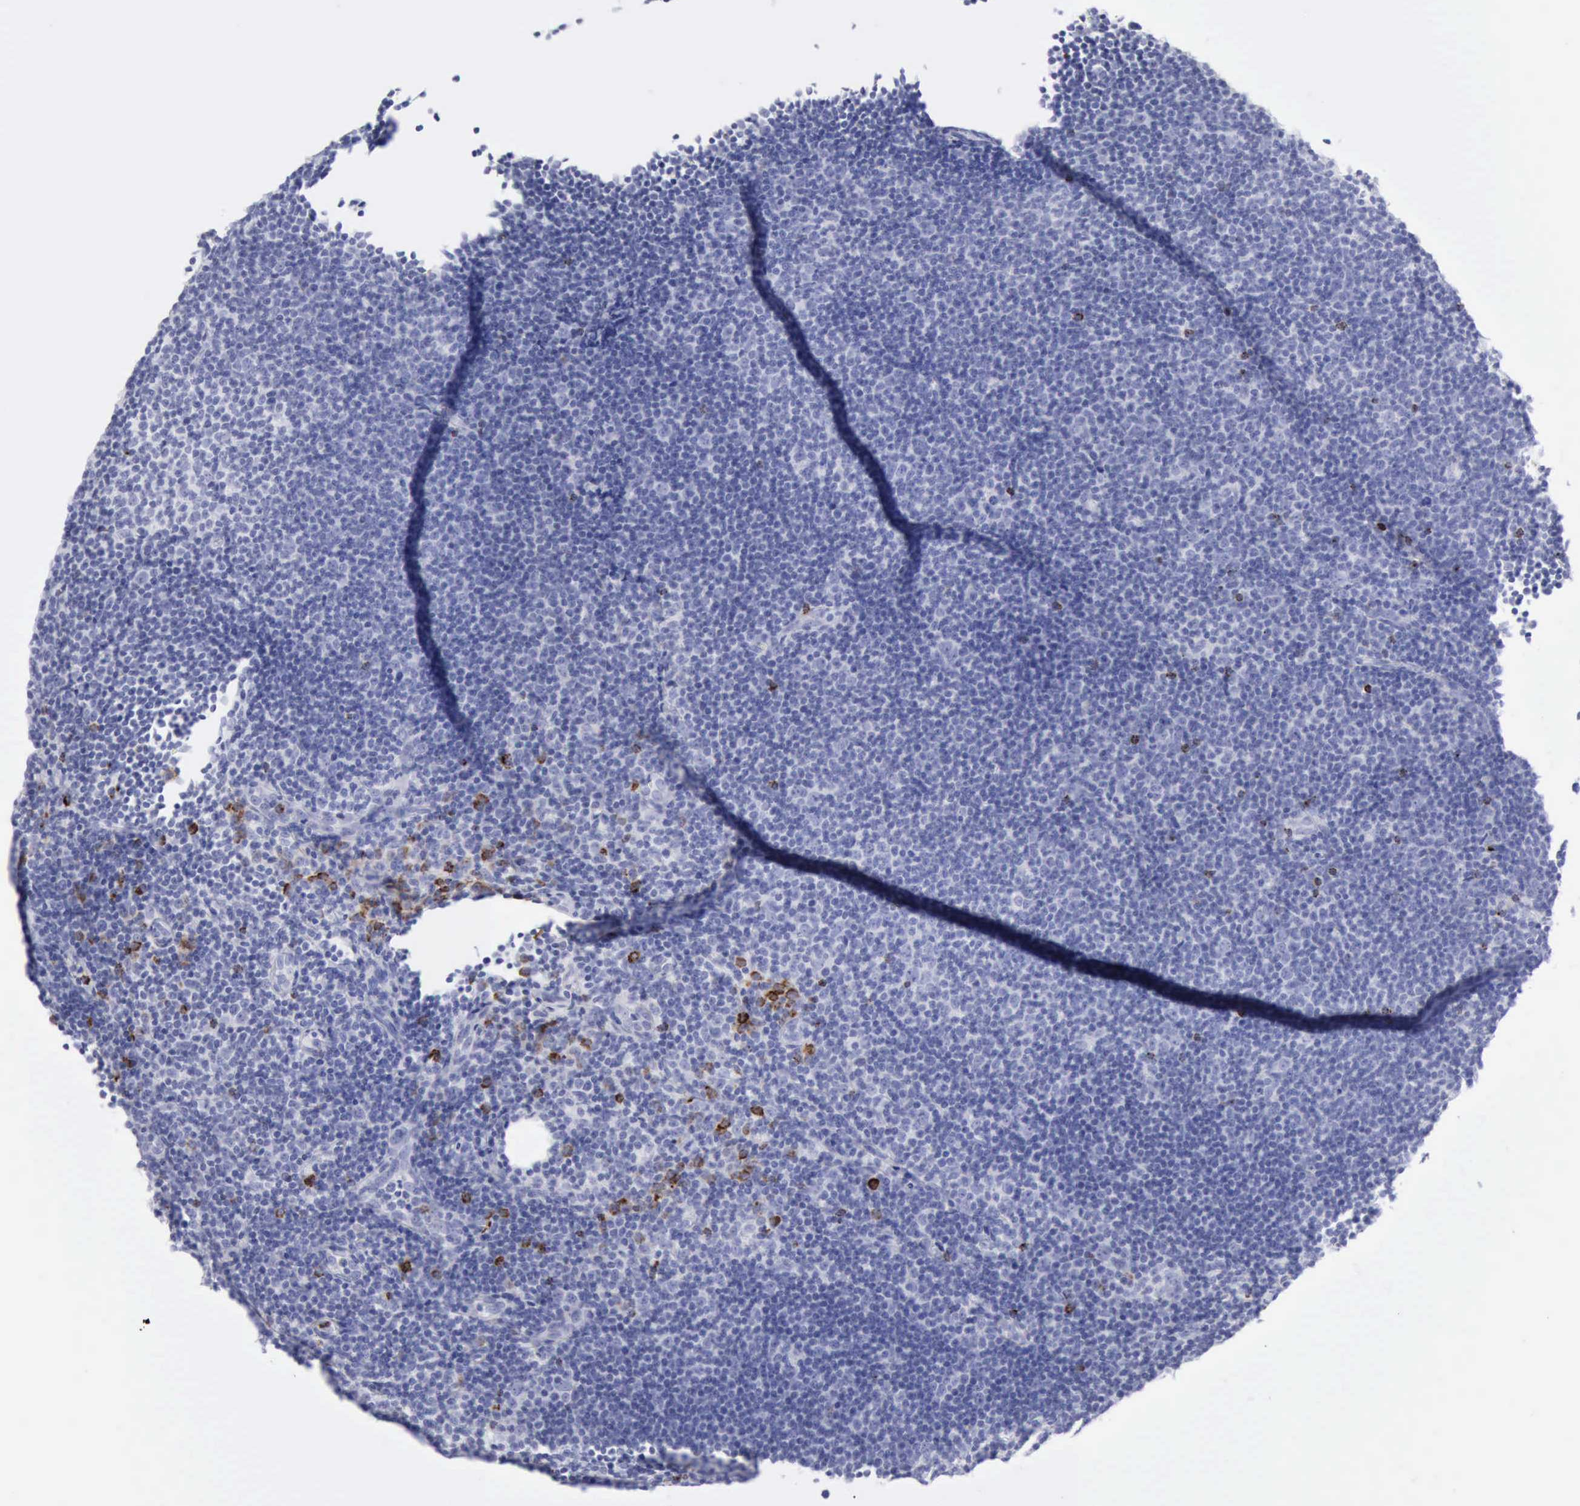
{"staining": {"intensity": "negative", "quantity": "none", "location": "none"}, "tissue": "lymphoma", "cell_type": "Tumor cells", "image_type": "cancer", "snomed": [{"axis": "morphology", "description": "Malignant lymphoma, non-Hodgkin's type, Low grade"}, {"axis": "topography", "description": "Lymph node"}], "caption": "This photomicrograph is of low-grade malignant lymphoma, non-Hodgkin's type stained with IHC to label a protein in brown with the nuclei are counter-stained blue. There is no expression in tumor cells. The staining was performed using DAB to visualize the protein expression in brown, while the nuclei were stained in blue with hematoxylin (Magnification: 20x).", "gene": "GZMB", "patient": {"sex": "male", "age": 49}}